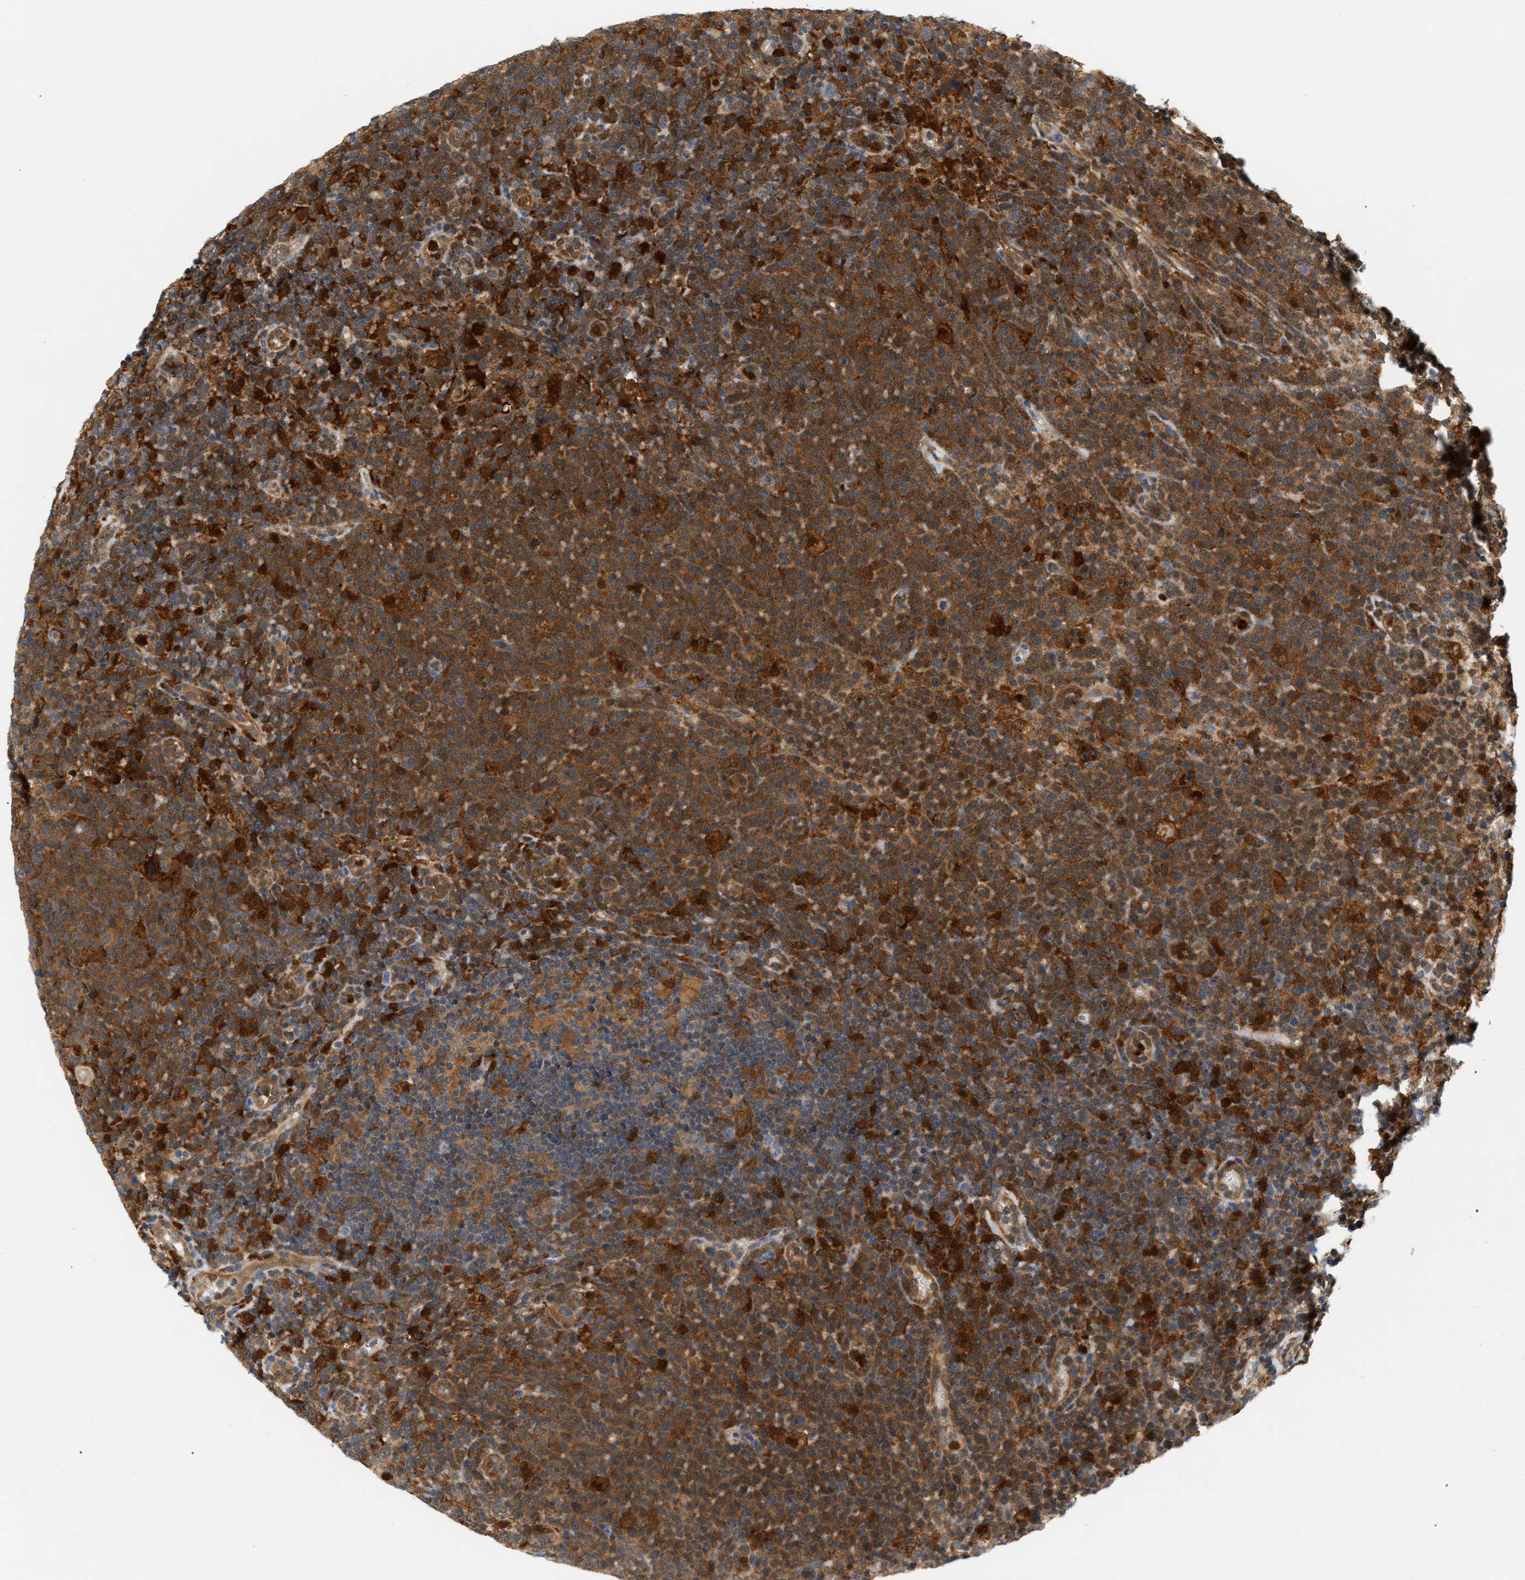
{"staining": {"intensity": "strong", "quantity": ">75%", "location": "cytoplasmic/membranous"}, "tissue": "lymphoma", "cell_type": "Tumor cells", "image_type": "cancer", "snomed": [{"axis": "morphology", "description": "Malignant lymphoma, non-Hodgkin's type, High grade"}, {"axis": "topography", "description": "Lymph node"}], "caption": "Immunohistochemistry (DAB (3,3'-diaminobenzidine)) staining of human malignant lymphoma, non-Hodgkin's type (high-grade) exhibits strong cytoplasmic/membranous protein positivity in about >75% of tumor cells.", "gene": "PYCARD", "patient": {"sex": "male", "age": 61}}